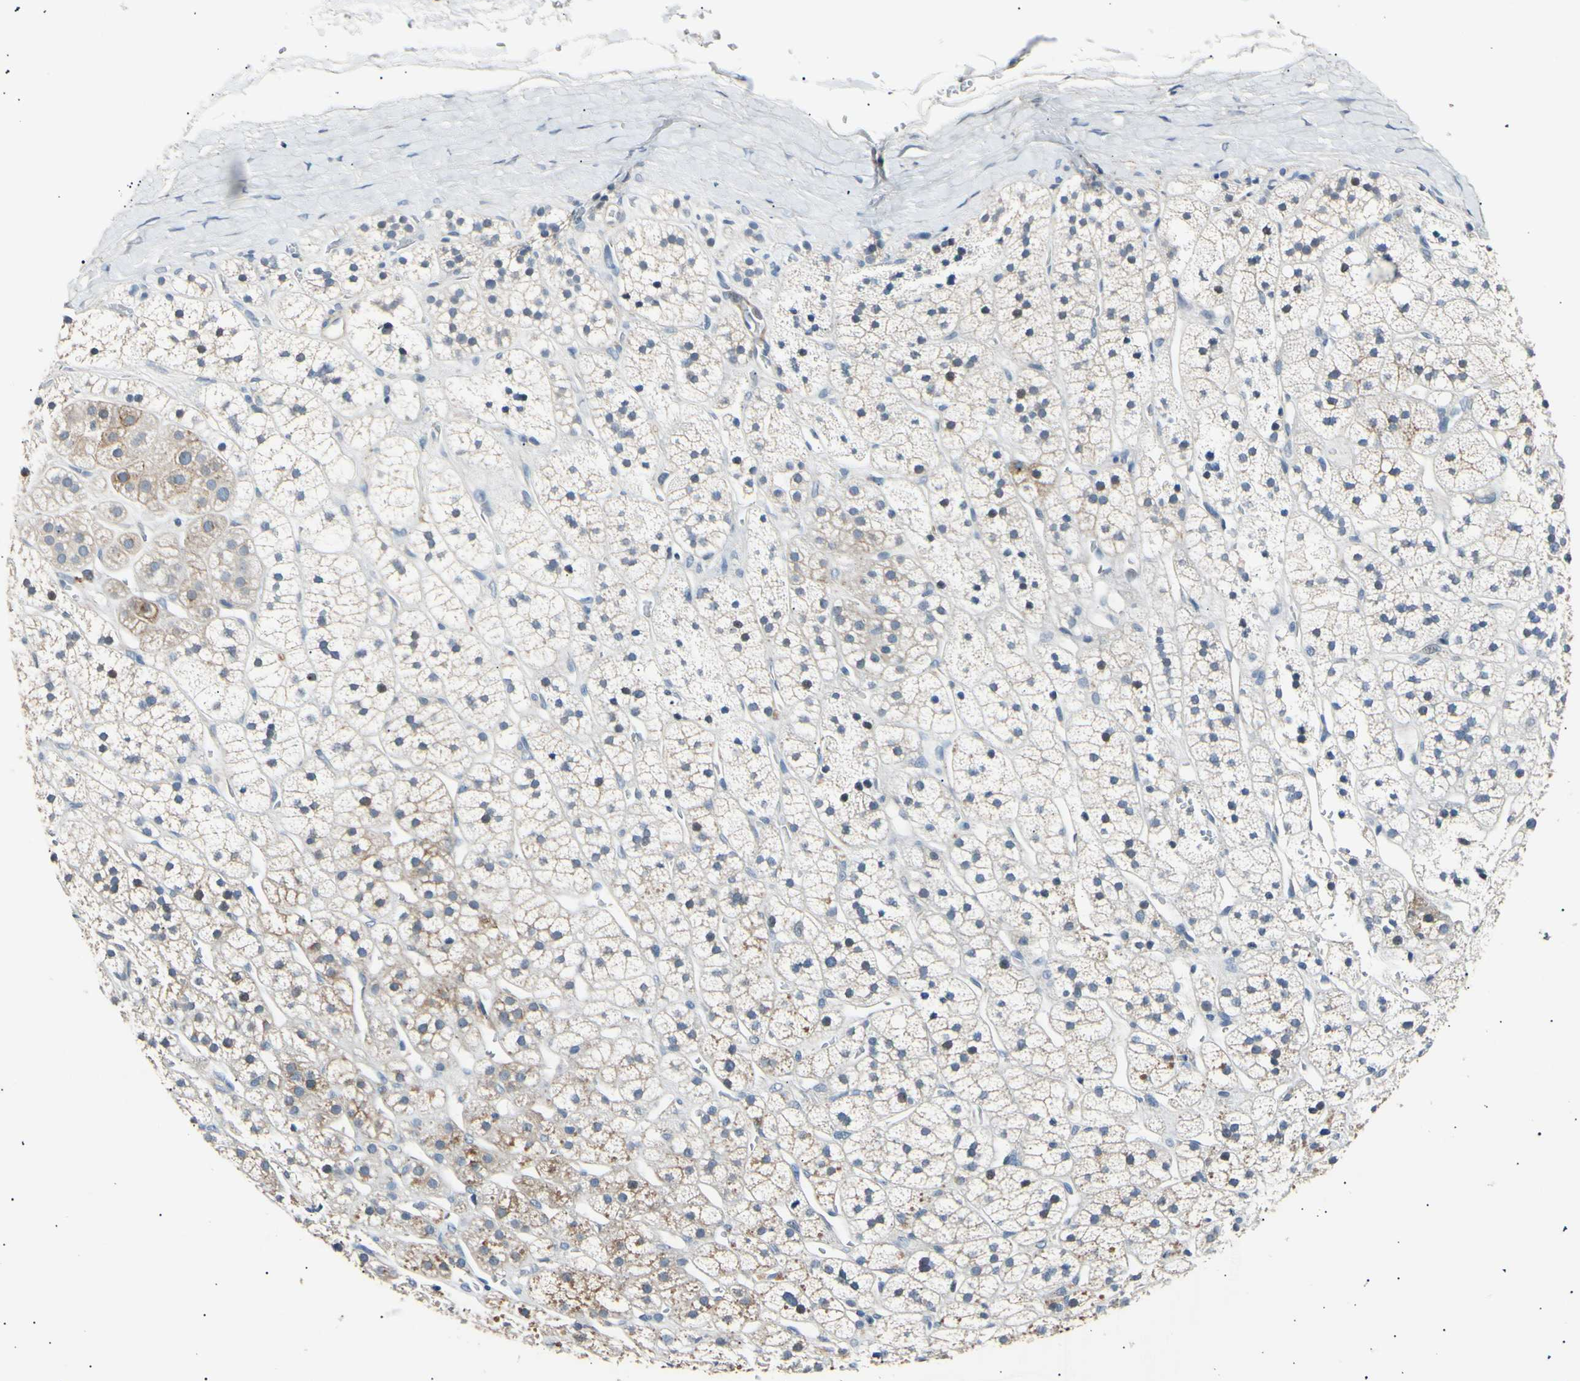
{"staining": {"intensity": "strong", "quantity": "<25%", "location": "cytoplasmic/membranous"}, "tissue": "adrenal gland", "cell_type": "Glandular cells", "image_type": "normal", "snomed": [{"axis": "morphology", "description": "Normal tissue, NOS"}, {"axis": "topography", "description": "Adrenal gland"}], "caption": "Protein staining by immunohistochemistry displays strong cytoplasmic/membranous positivity in approximately <25% of glandular cells in unremarkable adrenal gland. The staining was performed using DAB (3,3'-diaminobenzidine) to visualize the protein expression in brown, while the nuclei were stained in blue with hematoxylin (Magnification: 20x).", "gene": "LDLR", "patient": {"sex": "male", "age": 56}}